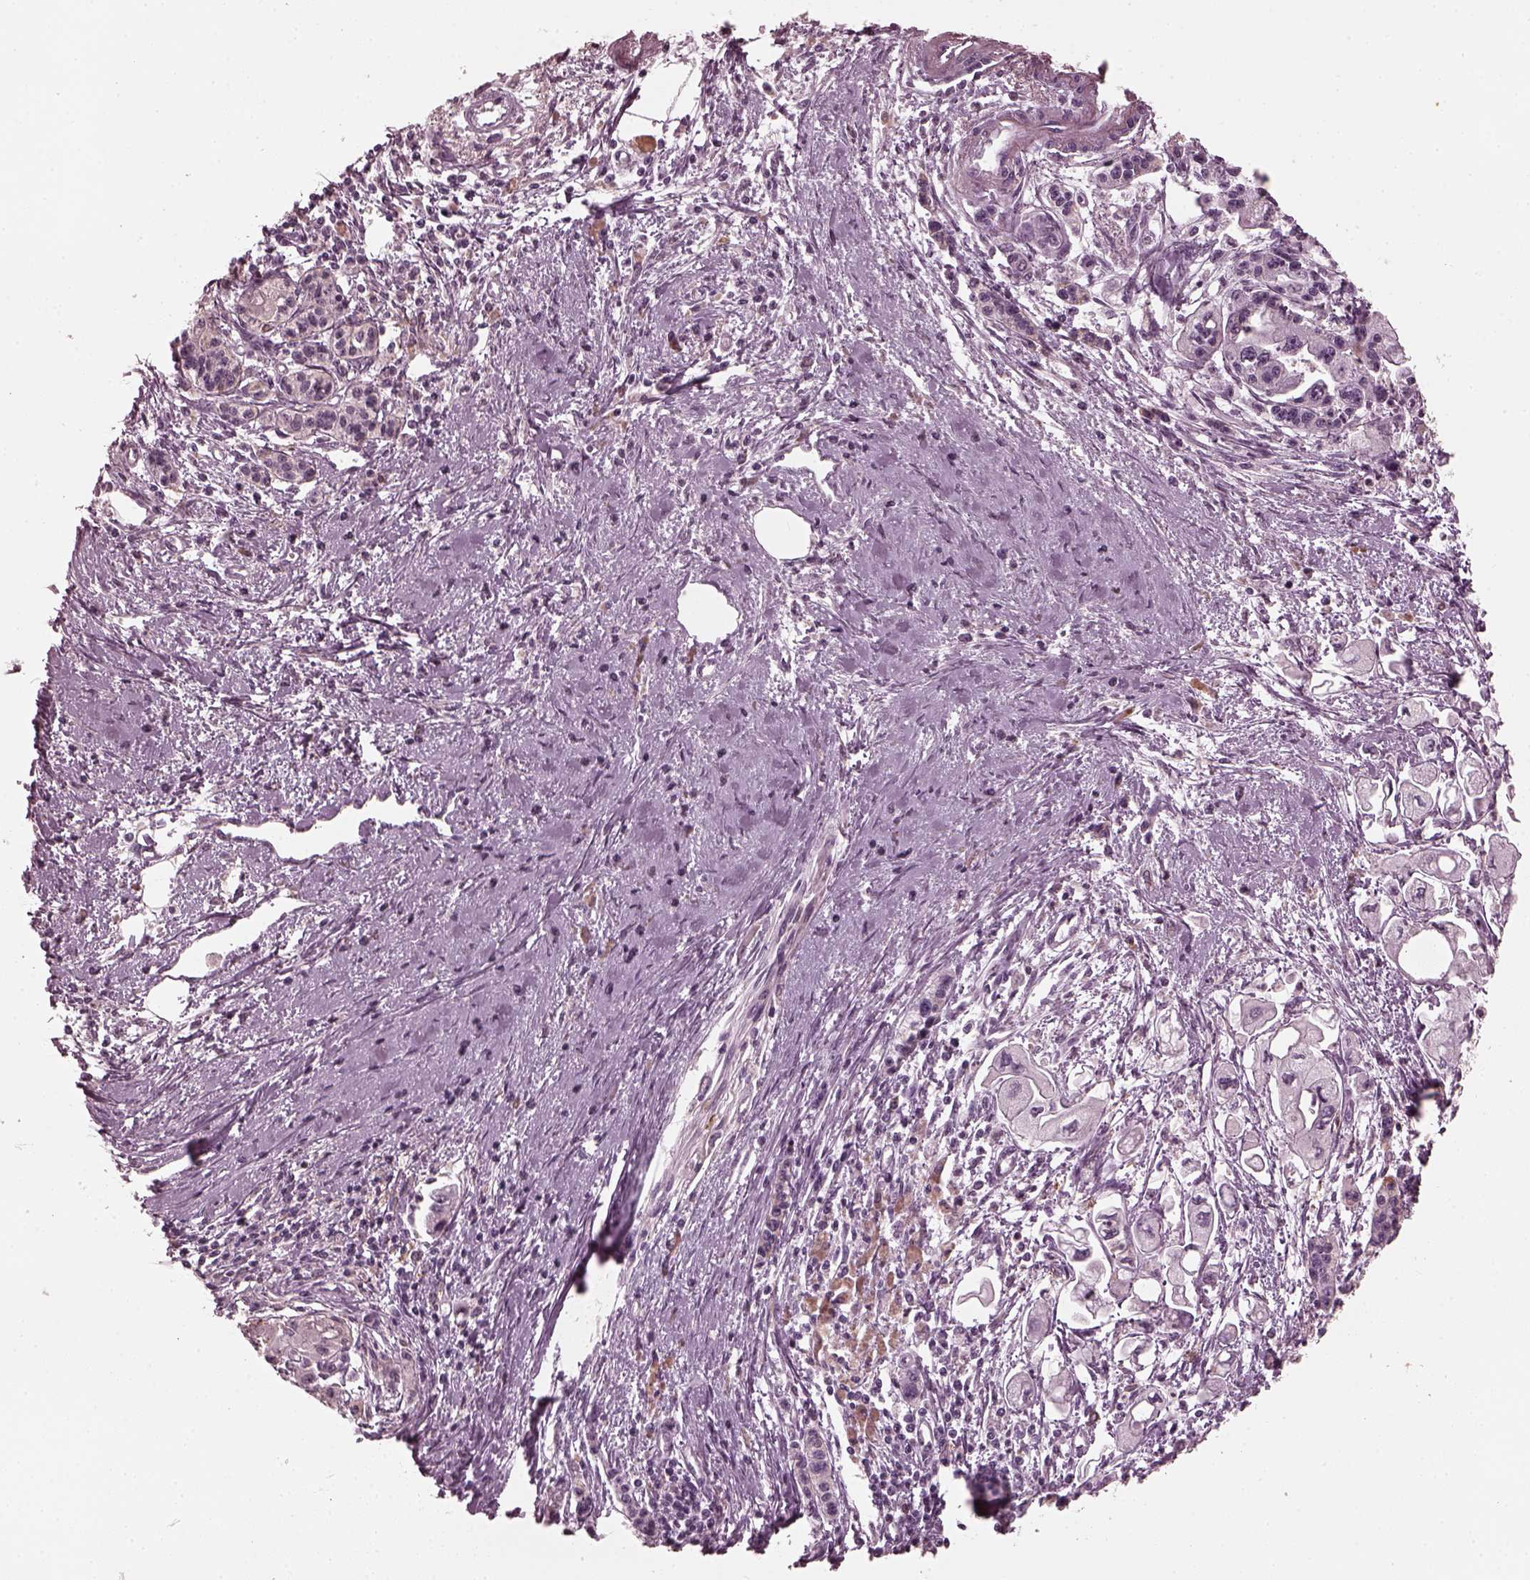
{"staining": {"intensity": "negative", "quantity": "none", "location": "none"}, "tissue": "pancreatic cancer", "cell_type": "Tumor cells", "image_type": "cancer", "snomed": [{"axis": "morphology", "description": "Adenocarcinoma, NOS"}, {"axis": "topography", "description": "Pancreas"}], "caption": "DAB immunohistochemical staining of human pancreatic cancer (adenocarcinoma) demonstrates no significant expression in tumor cells.", "gene": "PSTPIP2", "patient": {"sex": "male", "age": 70}}